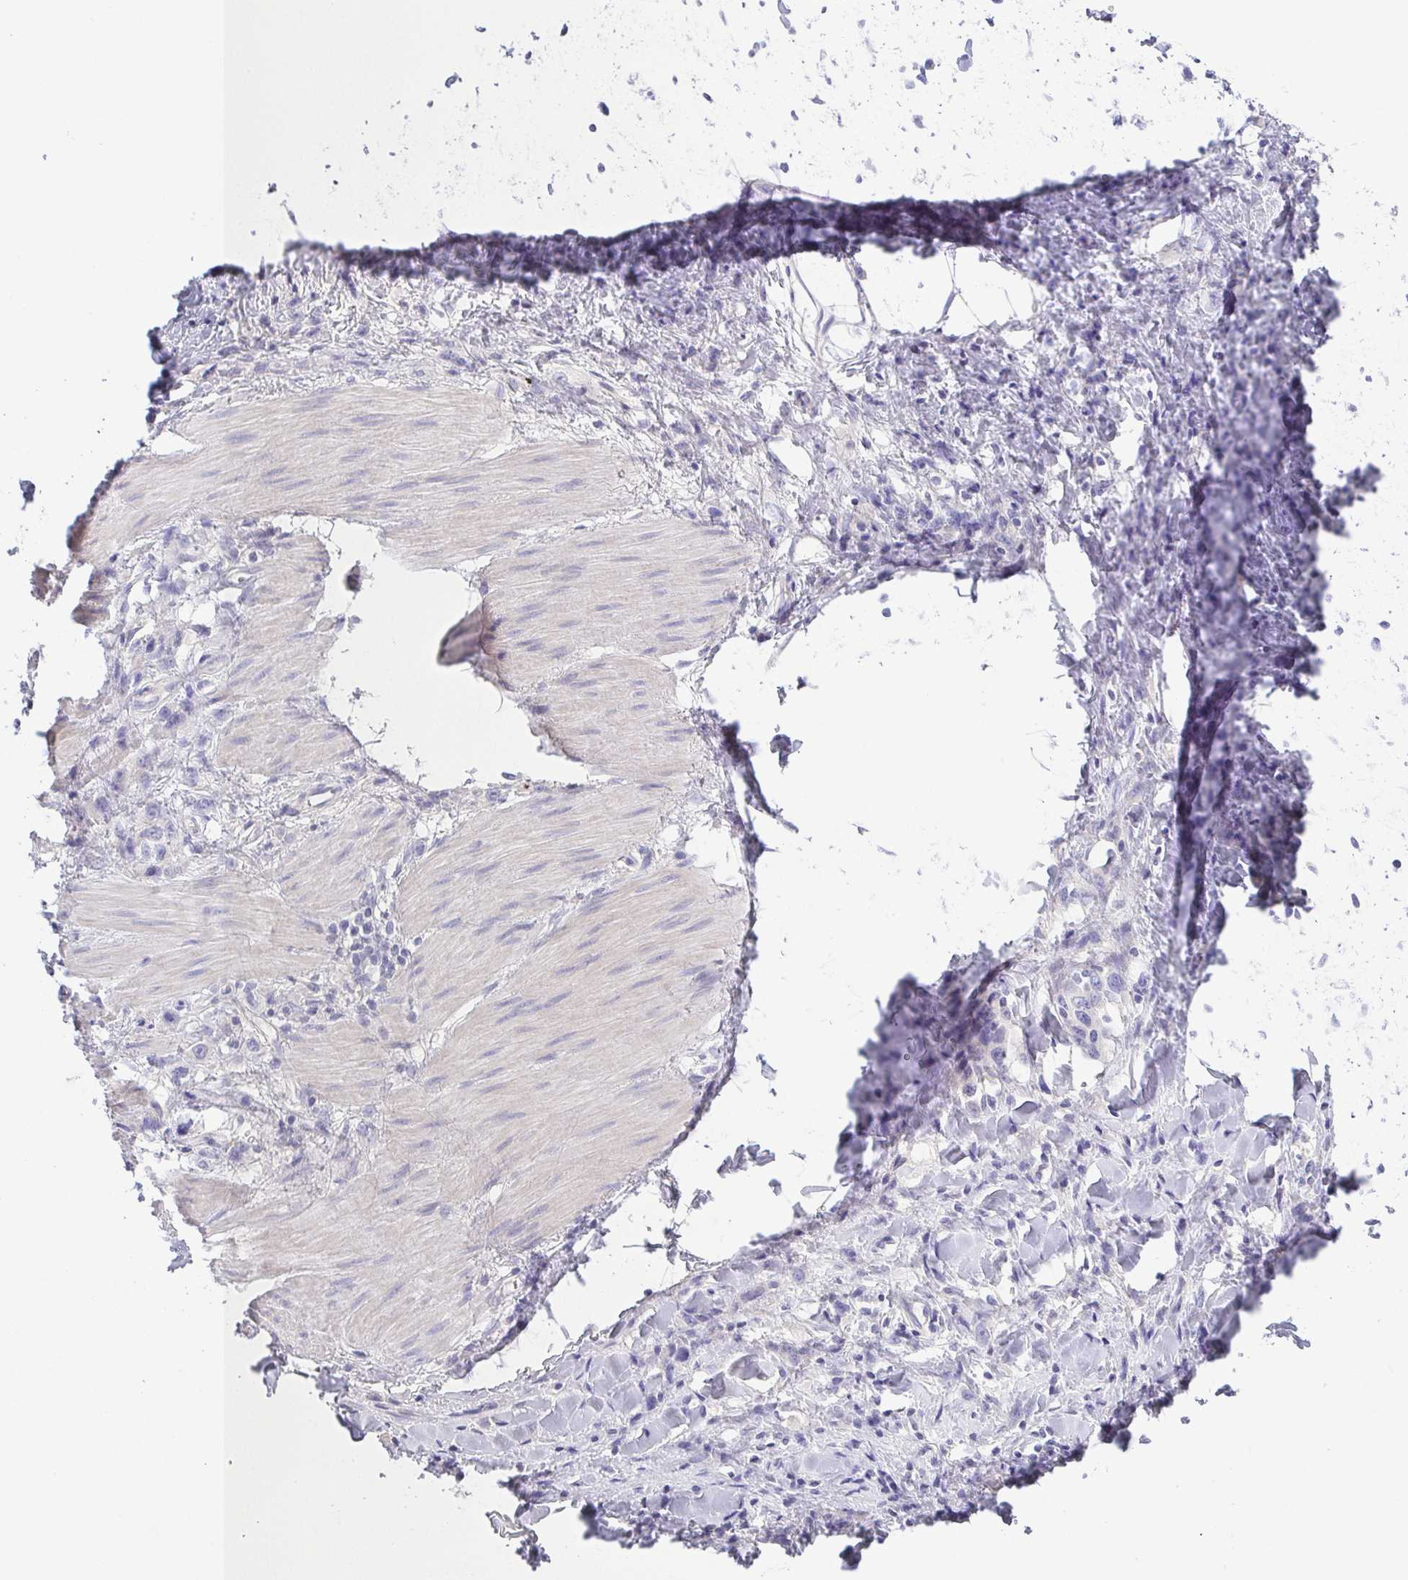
{"staining": {"intensity": "negative", "quantity": "none", "location": "none"}, "tissue": "stomach cancer", "cell_type": "Tumor cells", "image_type": "cancer", "snomed": [{"axis": "morphology", "description": "Adenocarcinoma, NOS"}, {"axis": "topography", "description": "Stomach"}], "caption": "Immunohistochemical staining of adenocarcinoma (stomach) reveals no significant staining in tumor cells. (Immunohistochemistry (ihc), brightfield microscopy, high magnification).", "gene": "PKDREJ", "patient": {"sex": "male", "age": 47}}